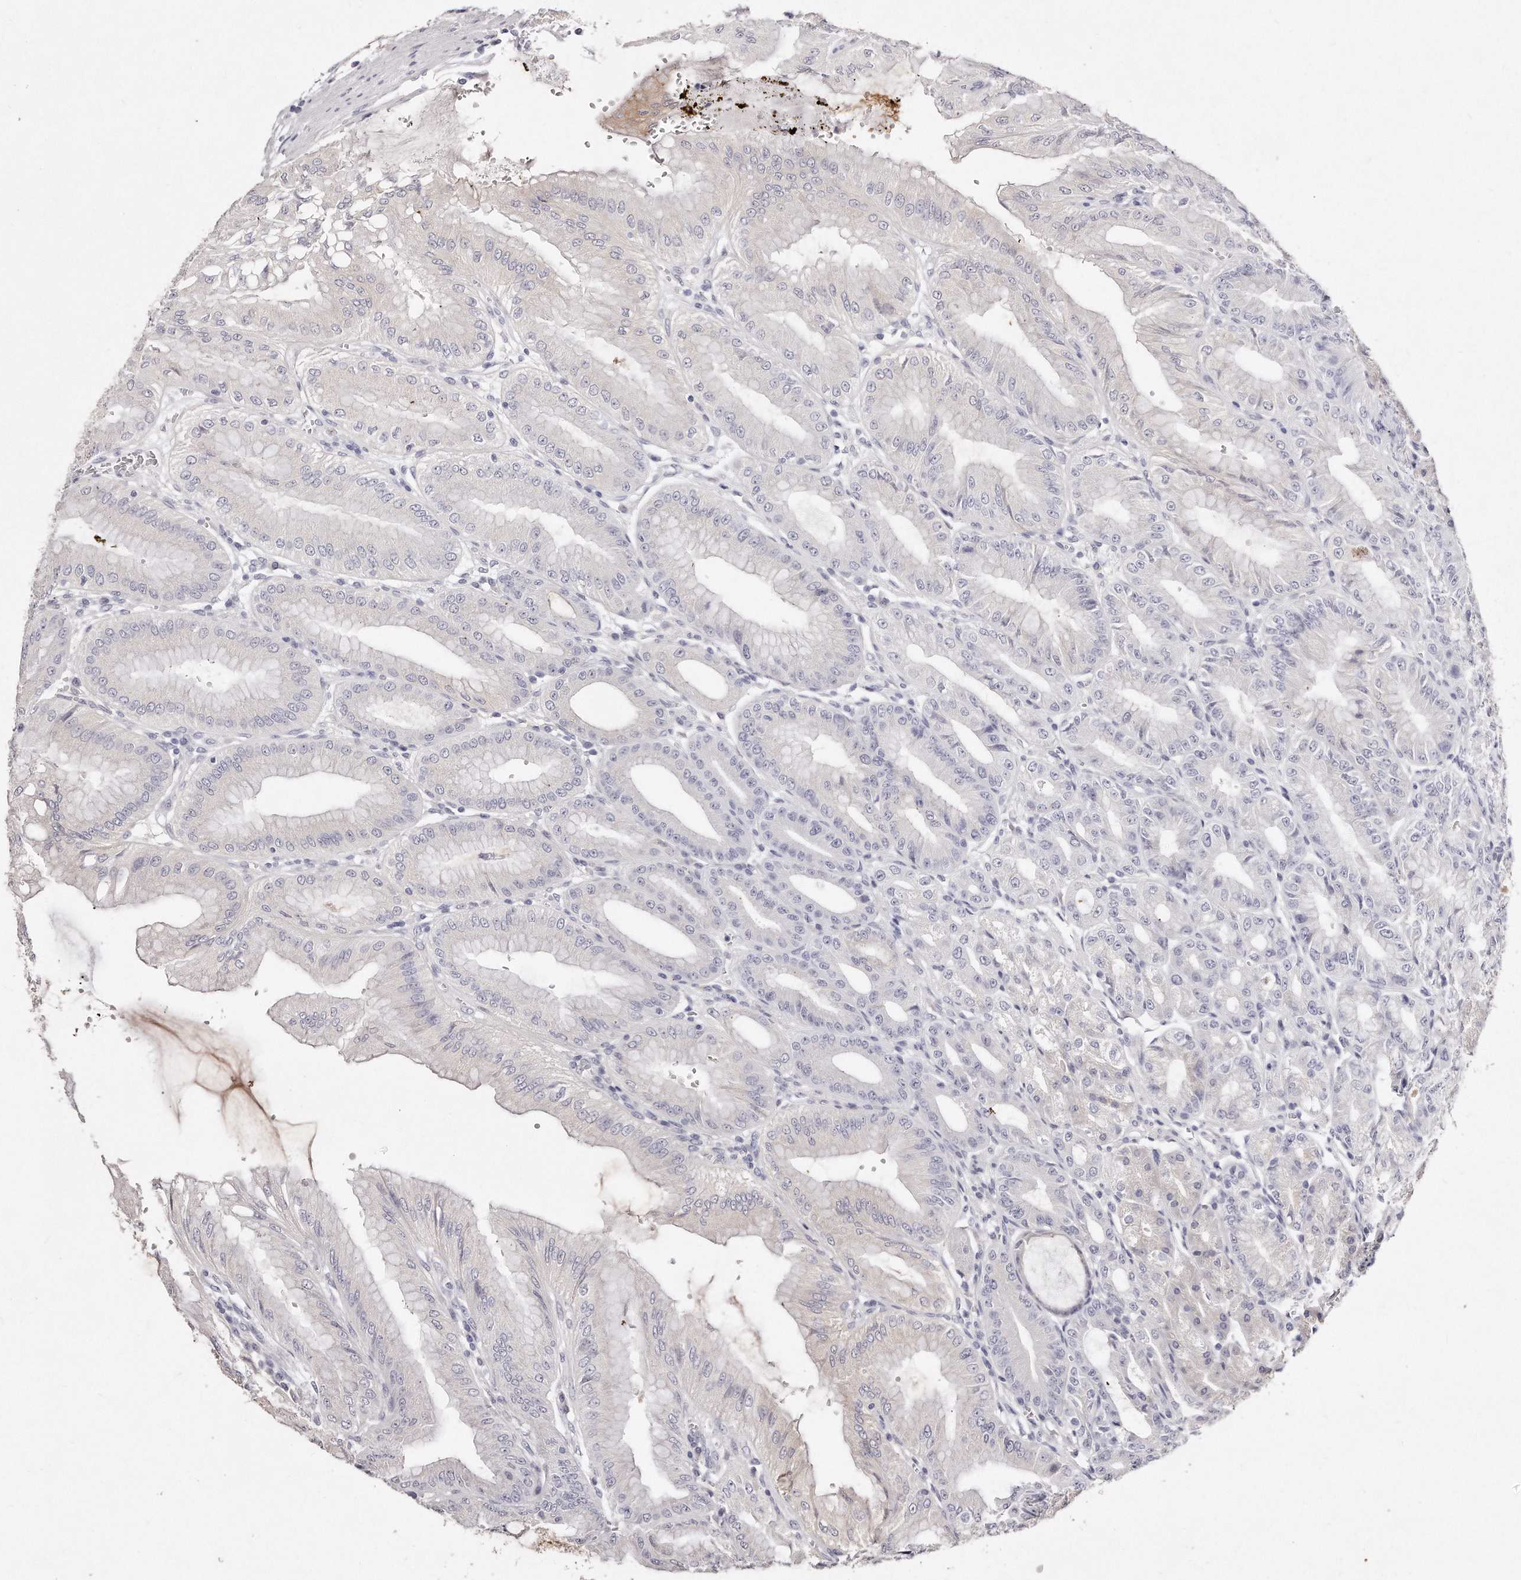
{"staining": {"intensity": "negative", "quantity": "none", "location": "none"}, "tissue": "stomach", "cell_type": "Glandular cells", "image_type": "normal", "snomed": [{"axis": "morphology", "description": "Normal tissue, NOS"}, {"axis": "topography", "description": "Stomach, lower"}], "caption": "The immunohistochemistry (IHC) micrograph has no significant staining in glandular cells of stomach. (Brightfield microscopy of DAB (3,3'-diaminobenzidine) immunohistochemistry (IHC) at high magnification).", "gene": "GDA", "patient": {"sex": "male", "age": 71}}